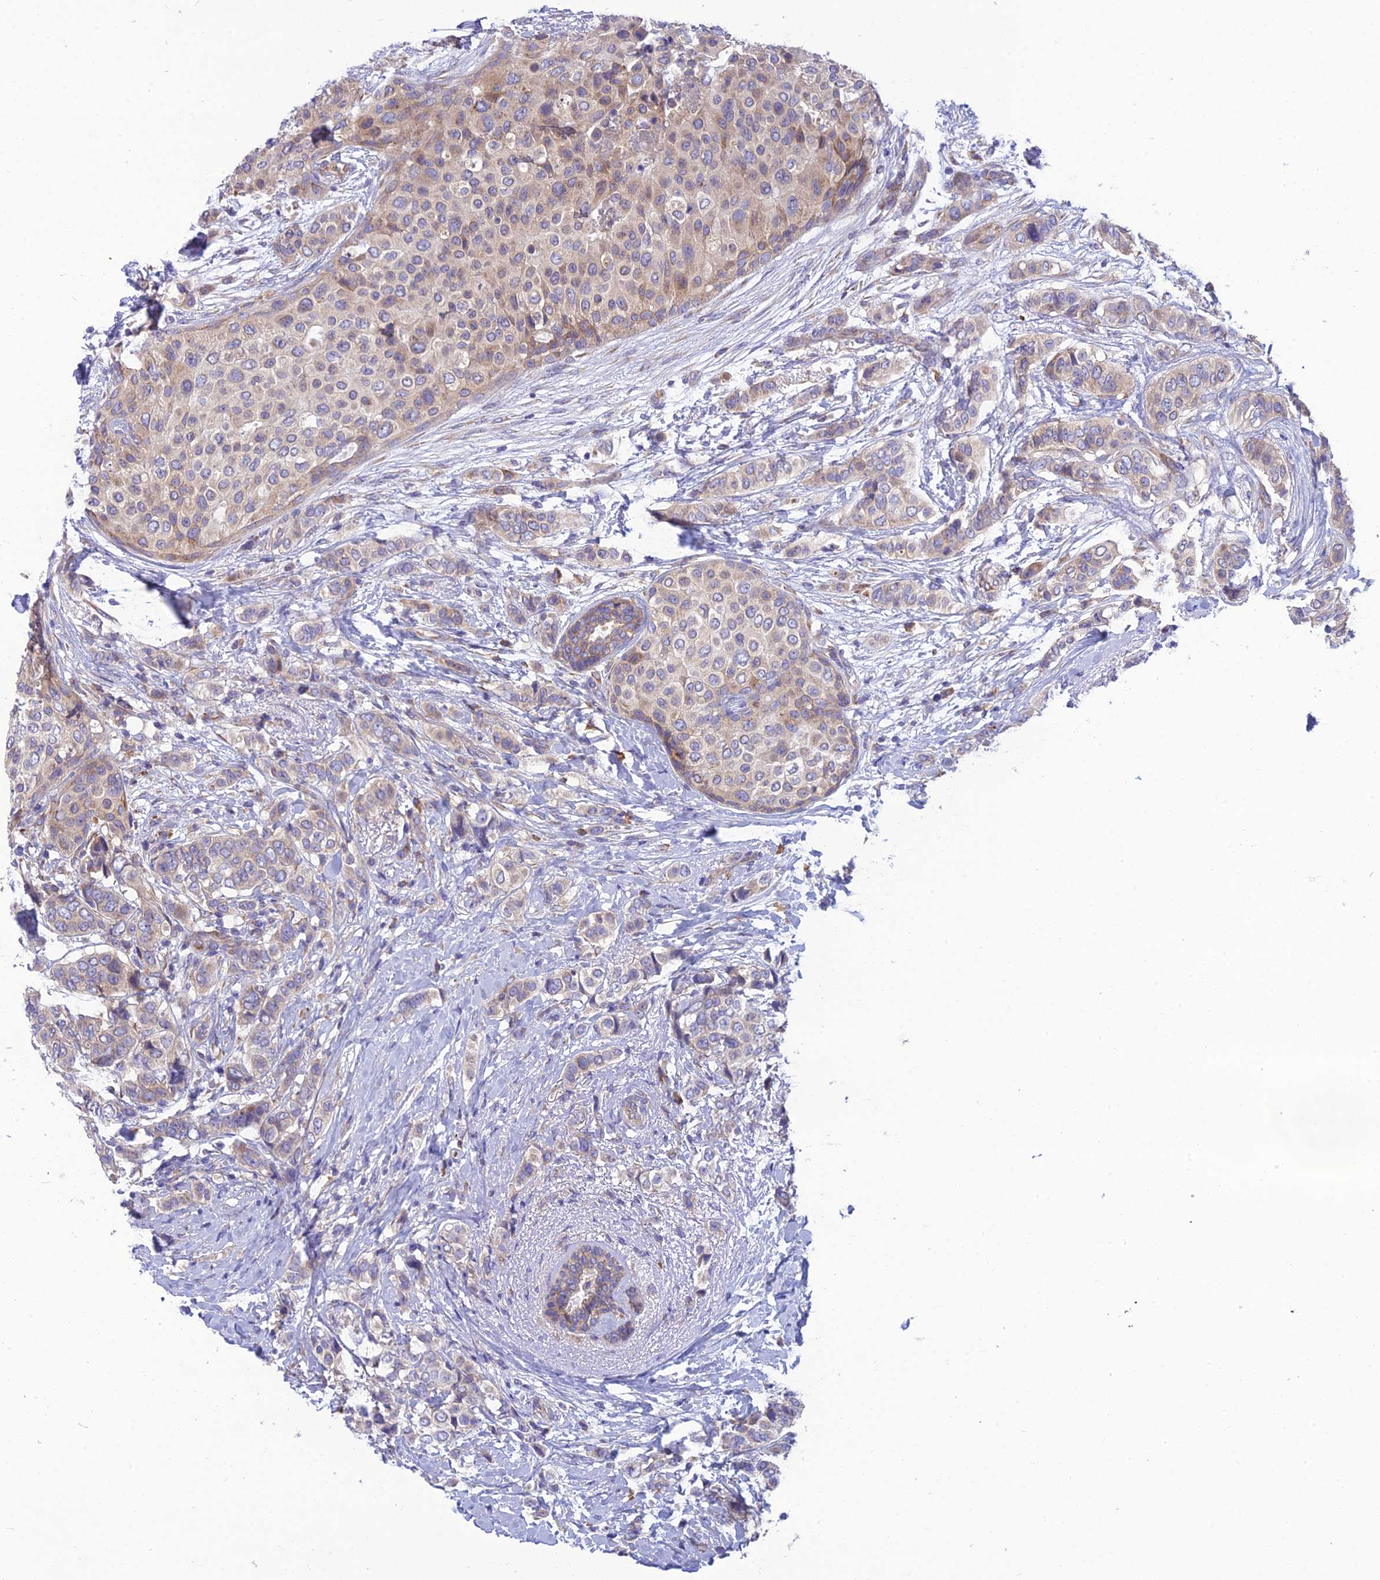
{"staining": {"intensity": "weak", "quantity": ">75%", "location": "cytoplasmic/membranous"}, "tissue": "breast cancer", "cell_type": "Tumor cells", "image_type": "cancer", "snomed": [{"axis": "morphology", "description": "Lobular carcinoma"}, {"axis": "topography", "description": "Breast"}], "caption": "A high-resolution micrograph shows immunohistochemistry staining of breast cancer, which exhibits weak cytoplasmic/membranous expression in approximately >75% of tumor cells.", "gene": "CLCN7", "patient": {"sex": "female", "age": 51}}